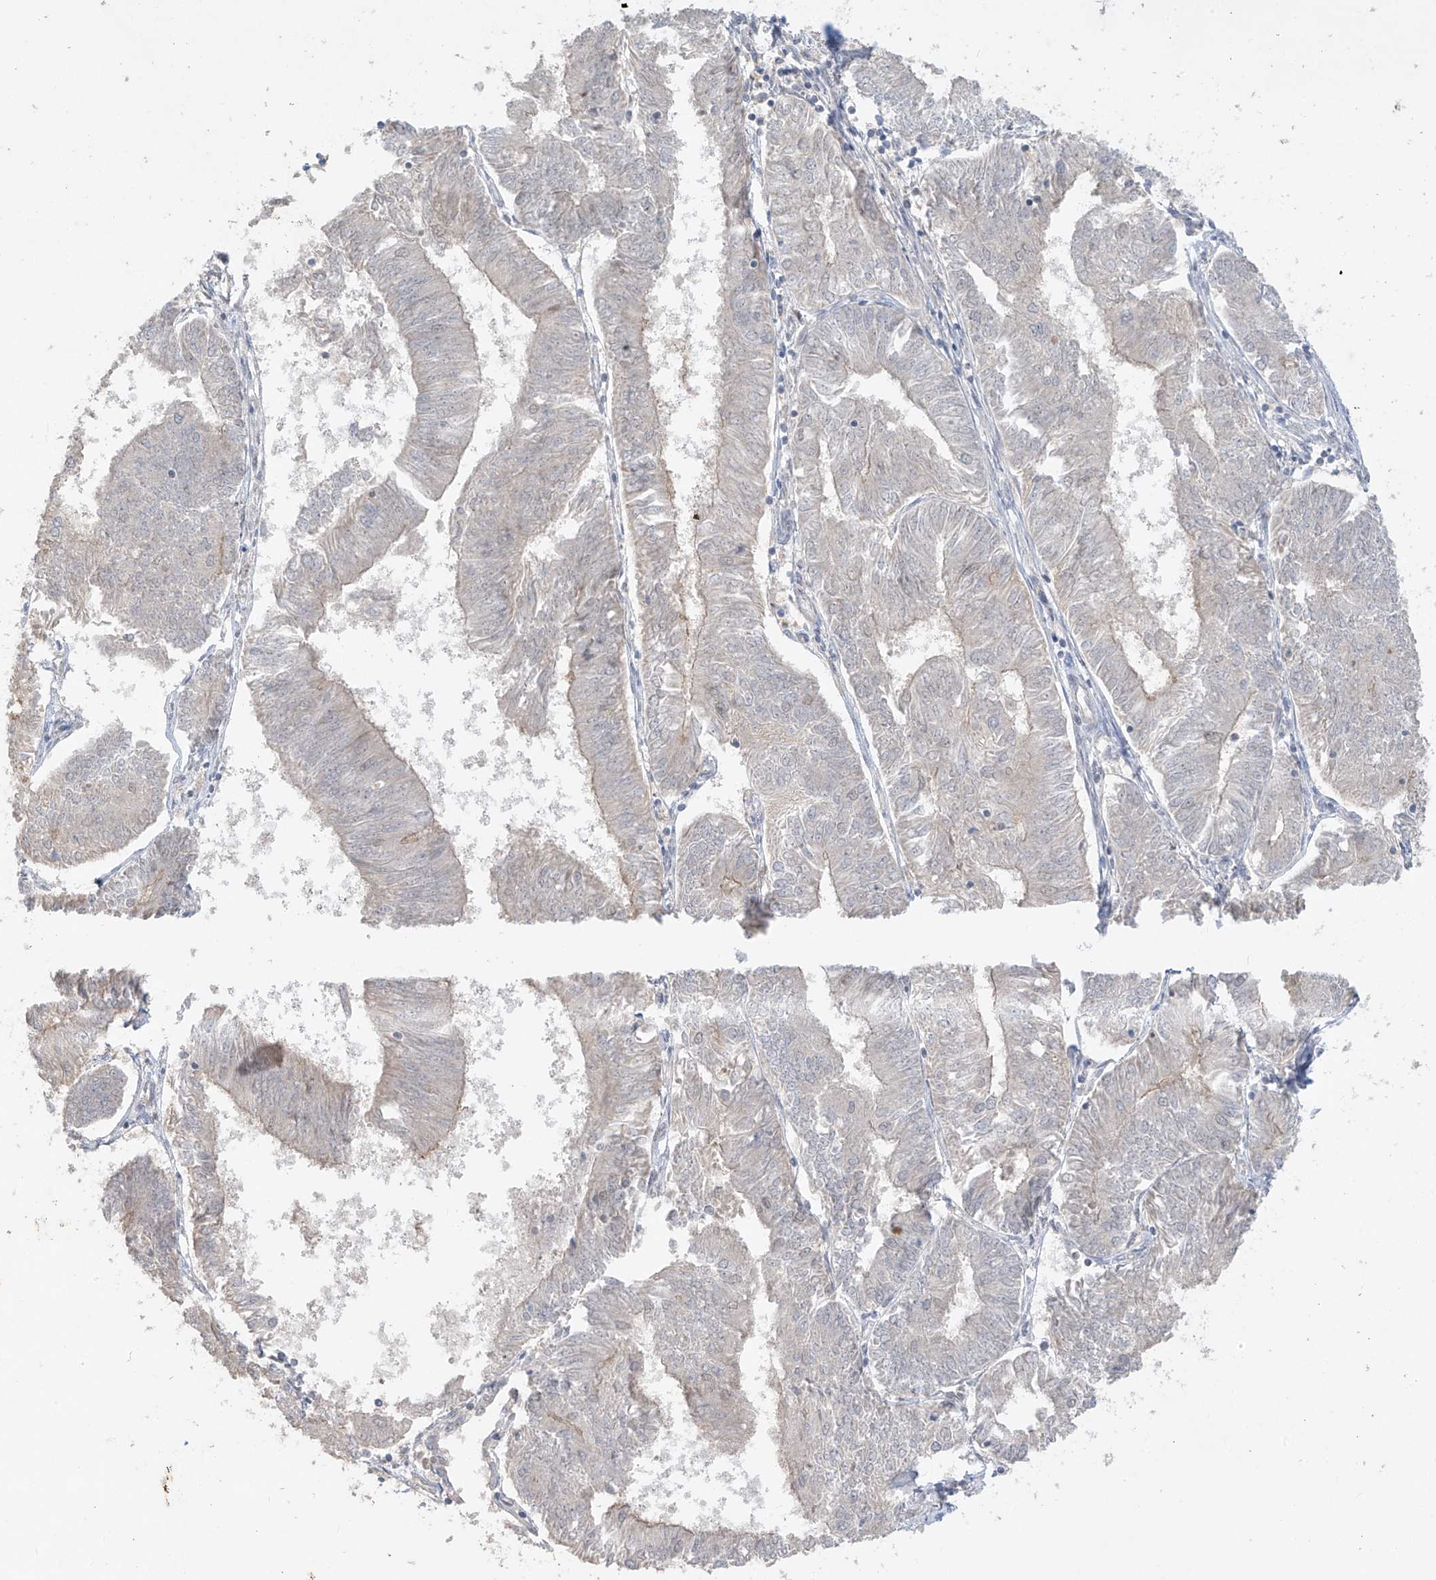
{"staining": {"intensity": "weak", "quantity": "<25%", "location": "cytoplasmic/membranous"}, "tissue": "endometrial cancer", "cell_type": "Tumor cells", "image_type": "cancer", "snomed": [{"axis": "morphology", "description": "Adenocarcinoma, NOS"}, {"axis": "topography", "description": "Endometrium"}], "caption": "Tumor cells are negative for brown protein staining in endometrial adenocarcinoma.", "gene": "ANGEL2", "patient": {"sex": "female", "age": 58}}